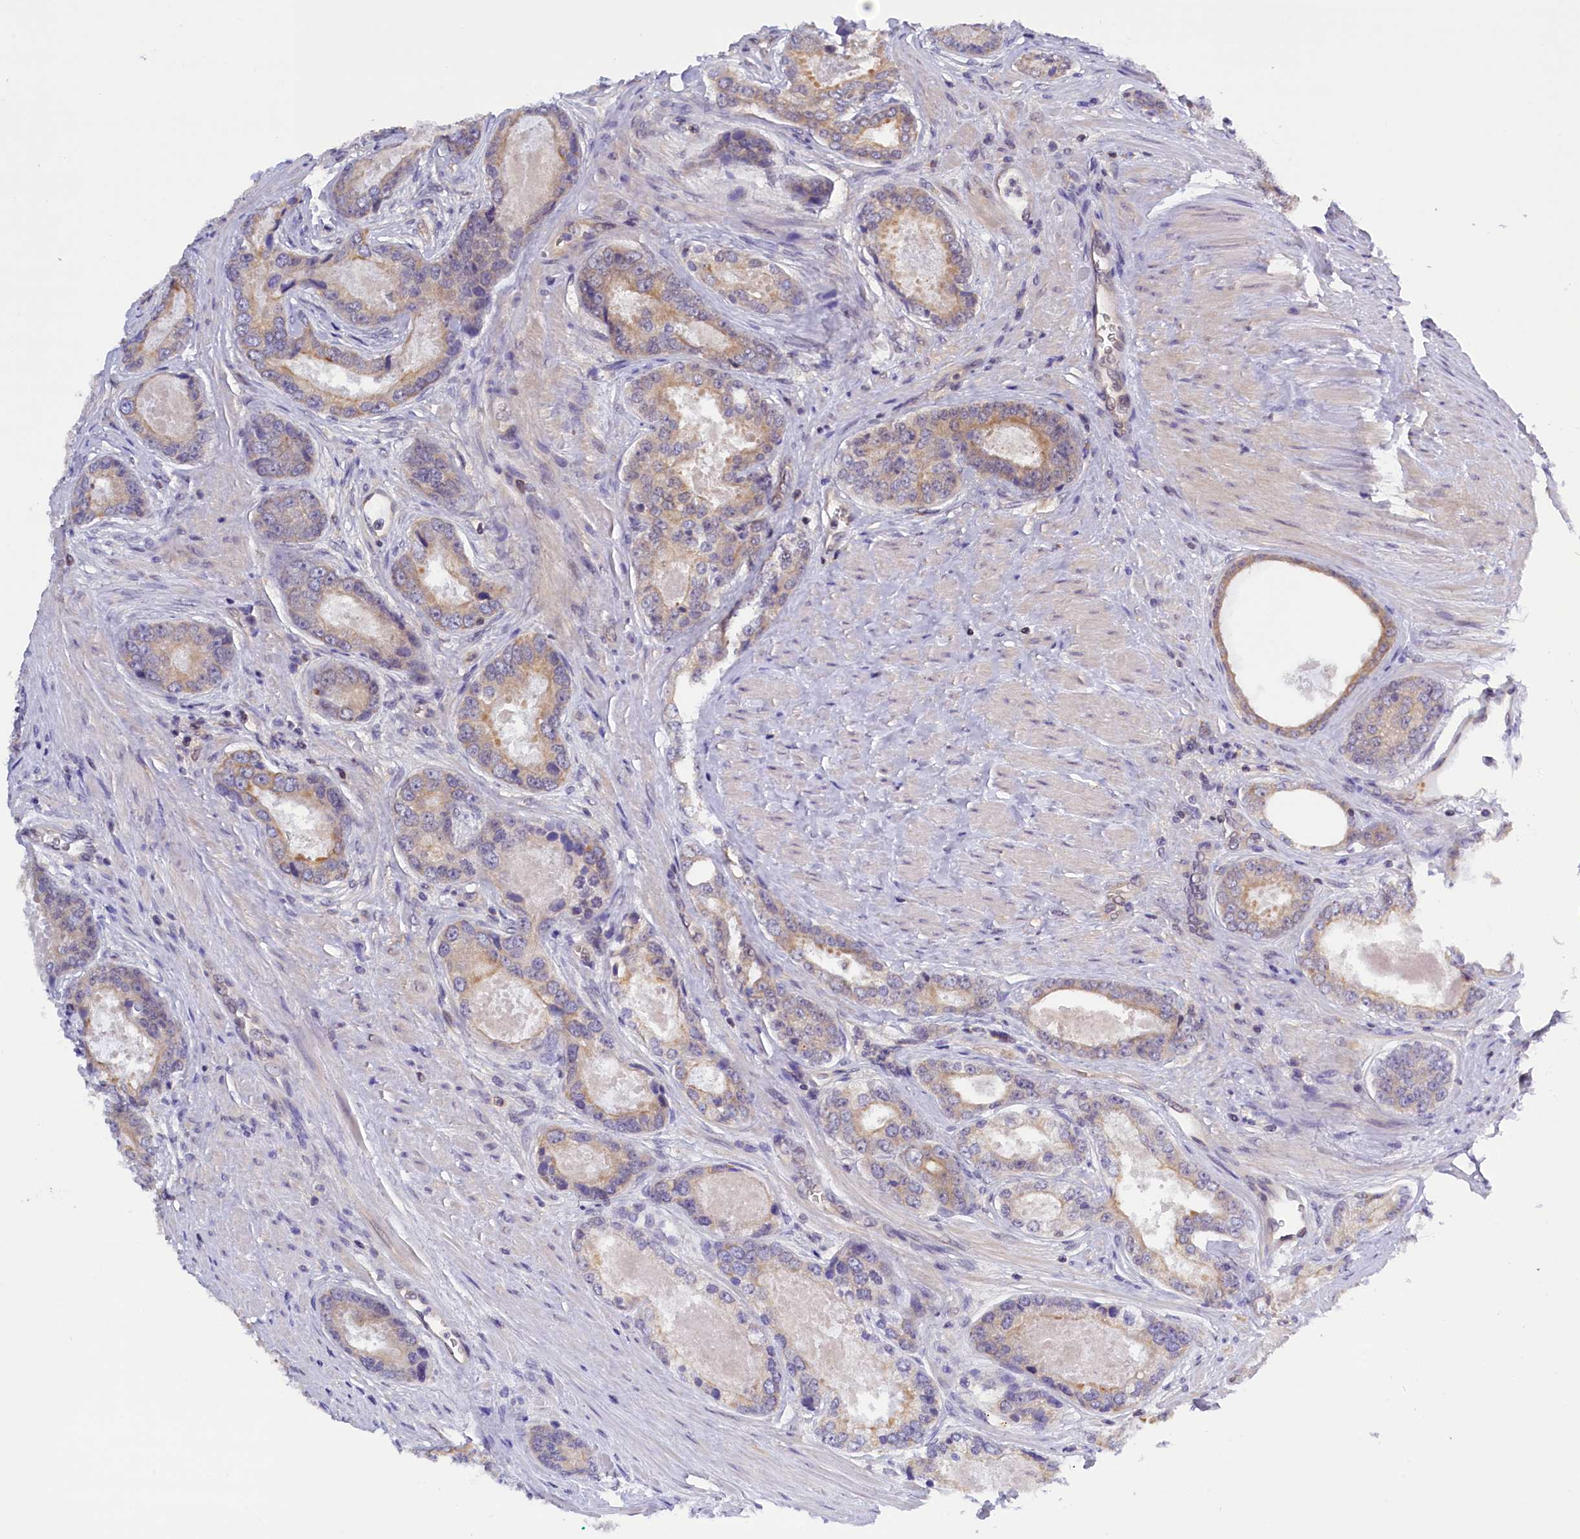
{"staining": {"intensity": "weak", "quantity": "<25%", "location": "cytoplasmic/membranous"}, "tissue": "prostate cancer", "cell_type": "Tumor cells", "image_type": "cancer", "snomed": [{"axis": "morphology", "description": "Adenocarcinoma, Low grade"}, {"axis": "topography", "description": "Prostate"}], "caption": "A high-resolution histopathology image shows IHC staining of low-grade adenocarcinoma (prostate), which displays no significant expression in tumor cells.", "gene": "TBCB", "patient": {"sex": "male", "age": 68}}